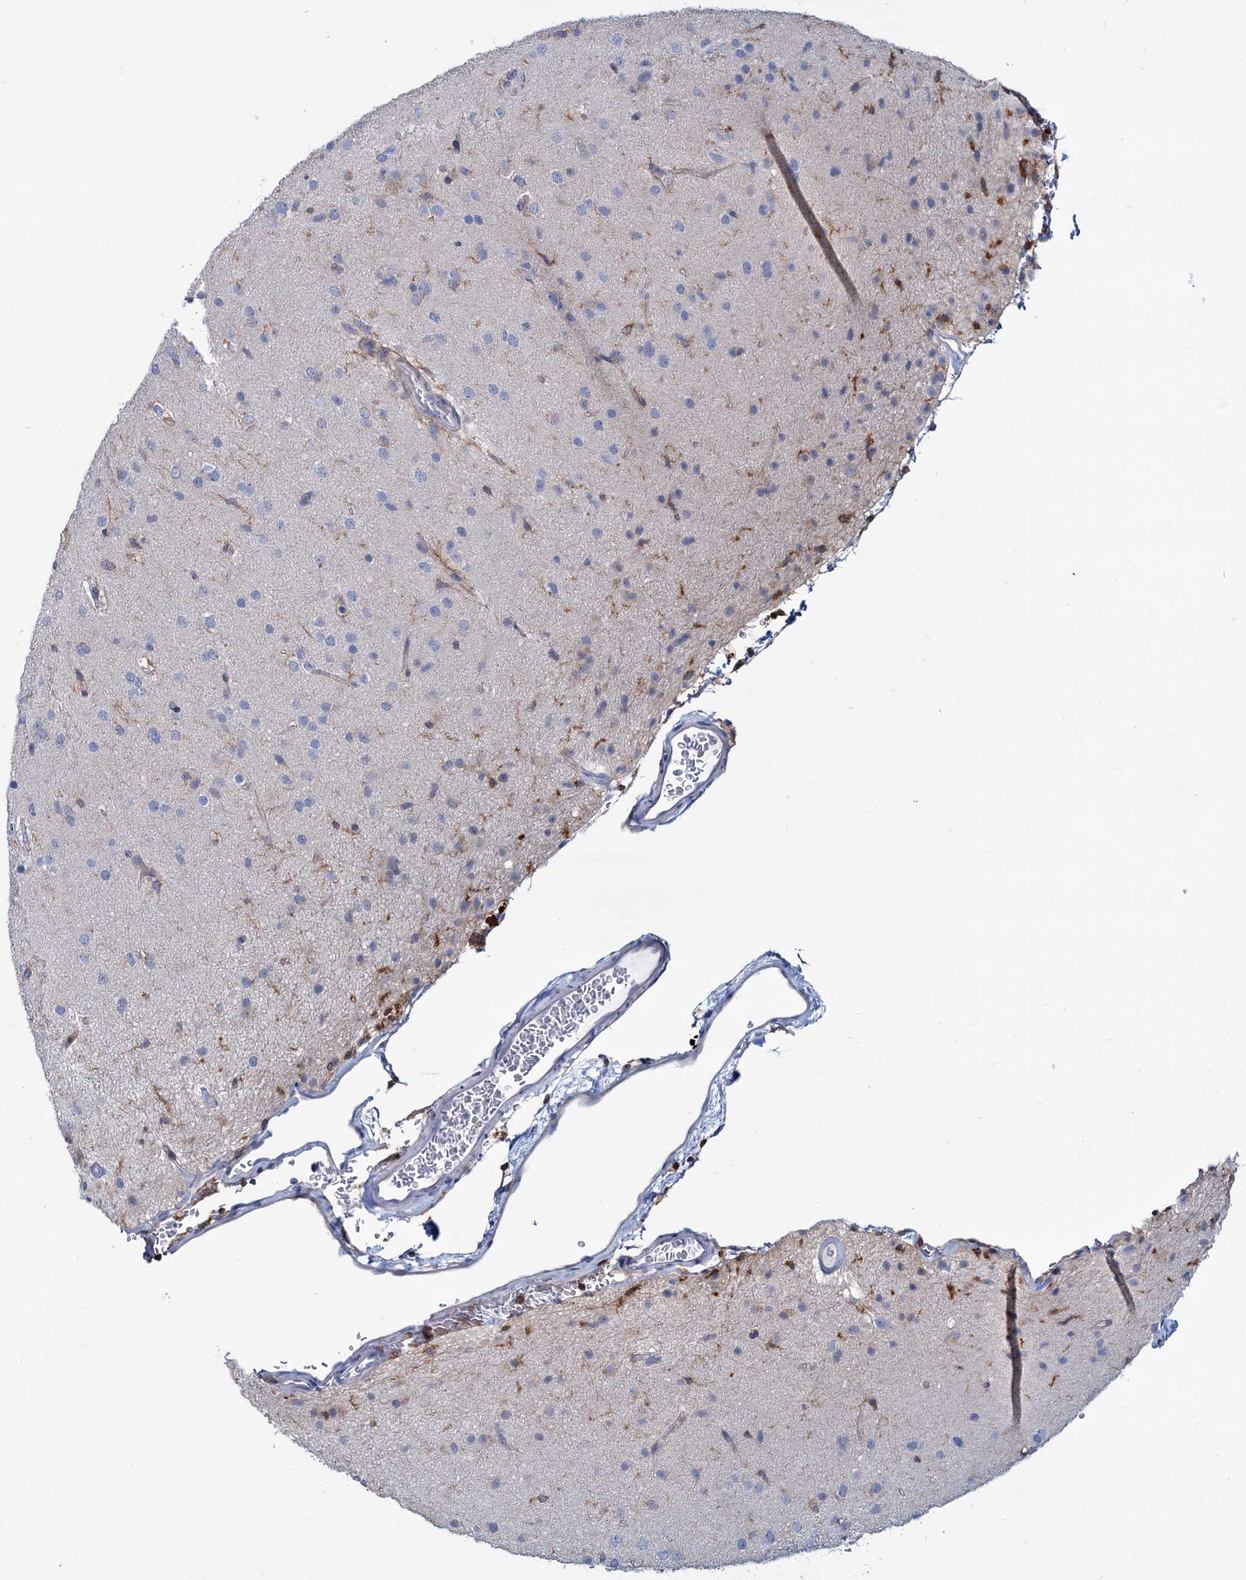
{"staining": {"intensity": "negative", "quantity": "none", "location": "none"}, "tissue": "glioma", "cell_type": "Tumor cells", "image_type": "cancer", "snomed": [{"axis": "morphology", "description": "Glioma, malignant, Low grade"}, {"axis": "topography", "description": "Brain"}], "caption": "Glioma was stained to show a protein in brown. There is no significant staining in tumor cells. (Stains: DAB immunohistochemistry with hematoxylin counter stain, Microscopy: brightfield microscopy at high magnification).", "gene": "LRCH4", "patient": {"sex": "male", "age": 65}}